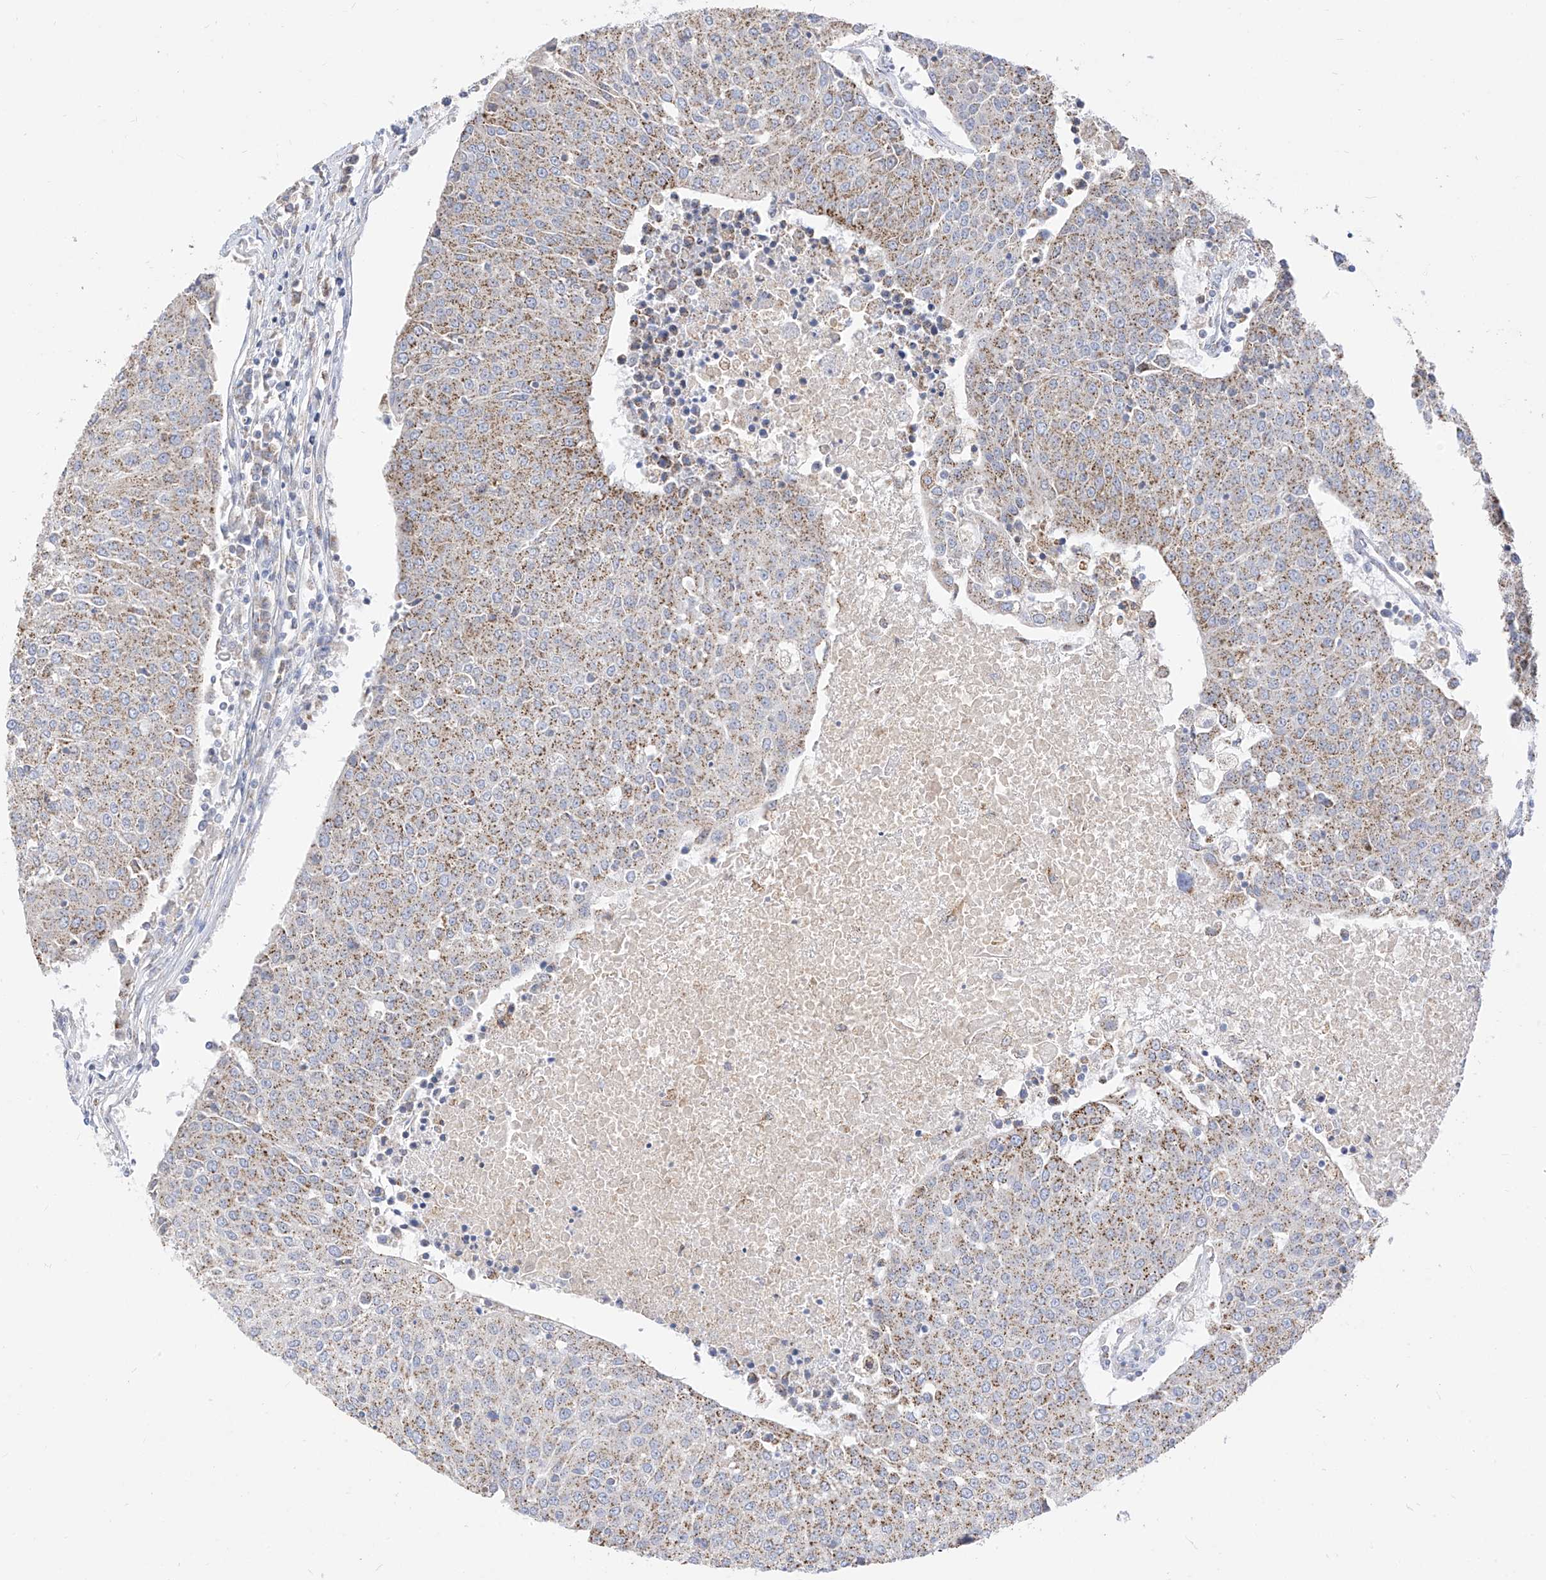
{"staining": {"intensity": "moderate", "quantity": ">75%", "location": "cytoplasmic/membranous"}, "tissue": "urothelial cancer", "cell_type": "Tumor cells", "image_type": "cancer", "snomed": [{"axis": "morphology", "description": "Urothelial carcinoma, High grade"}, {"axis": "topography", "description": "Urinary bladder"}], "caption": "This is an image of immunohistochemistry staining of urothelial carcinoma (high-grade), which shows moderate expression in the cytoplasmic/membranous of tumor cells.", "gene": "RASA2", "patient": {"sex": "female", "age": 85}}